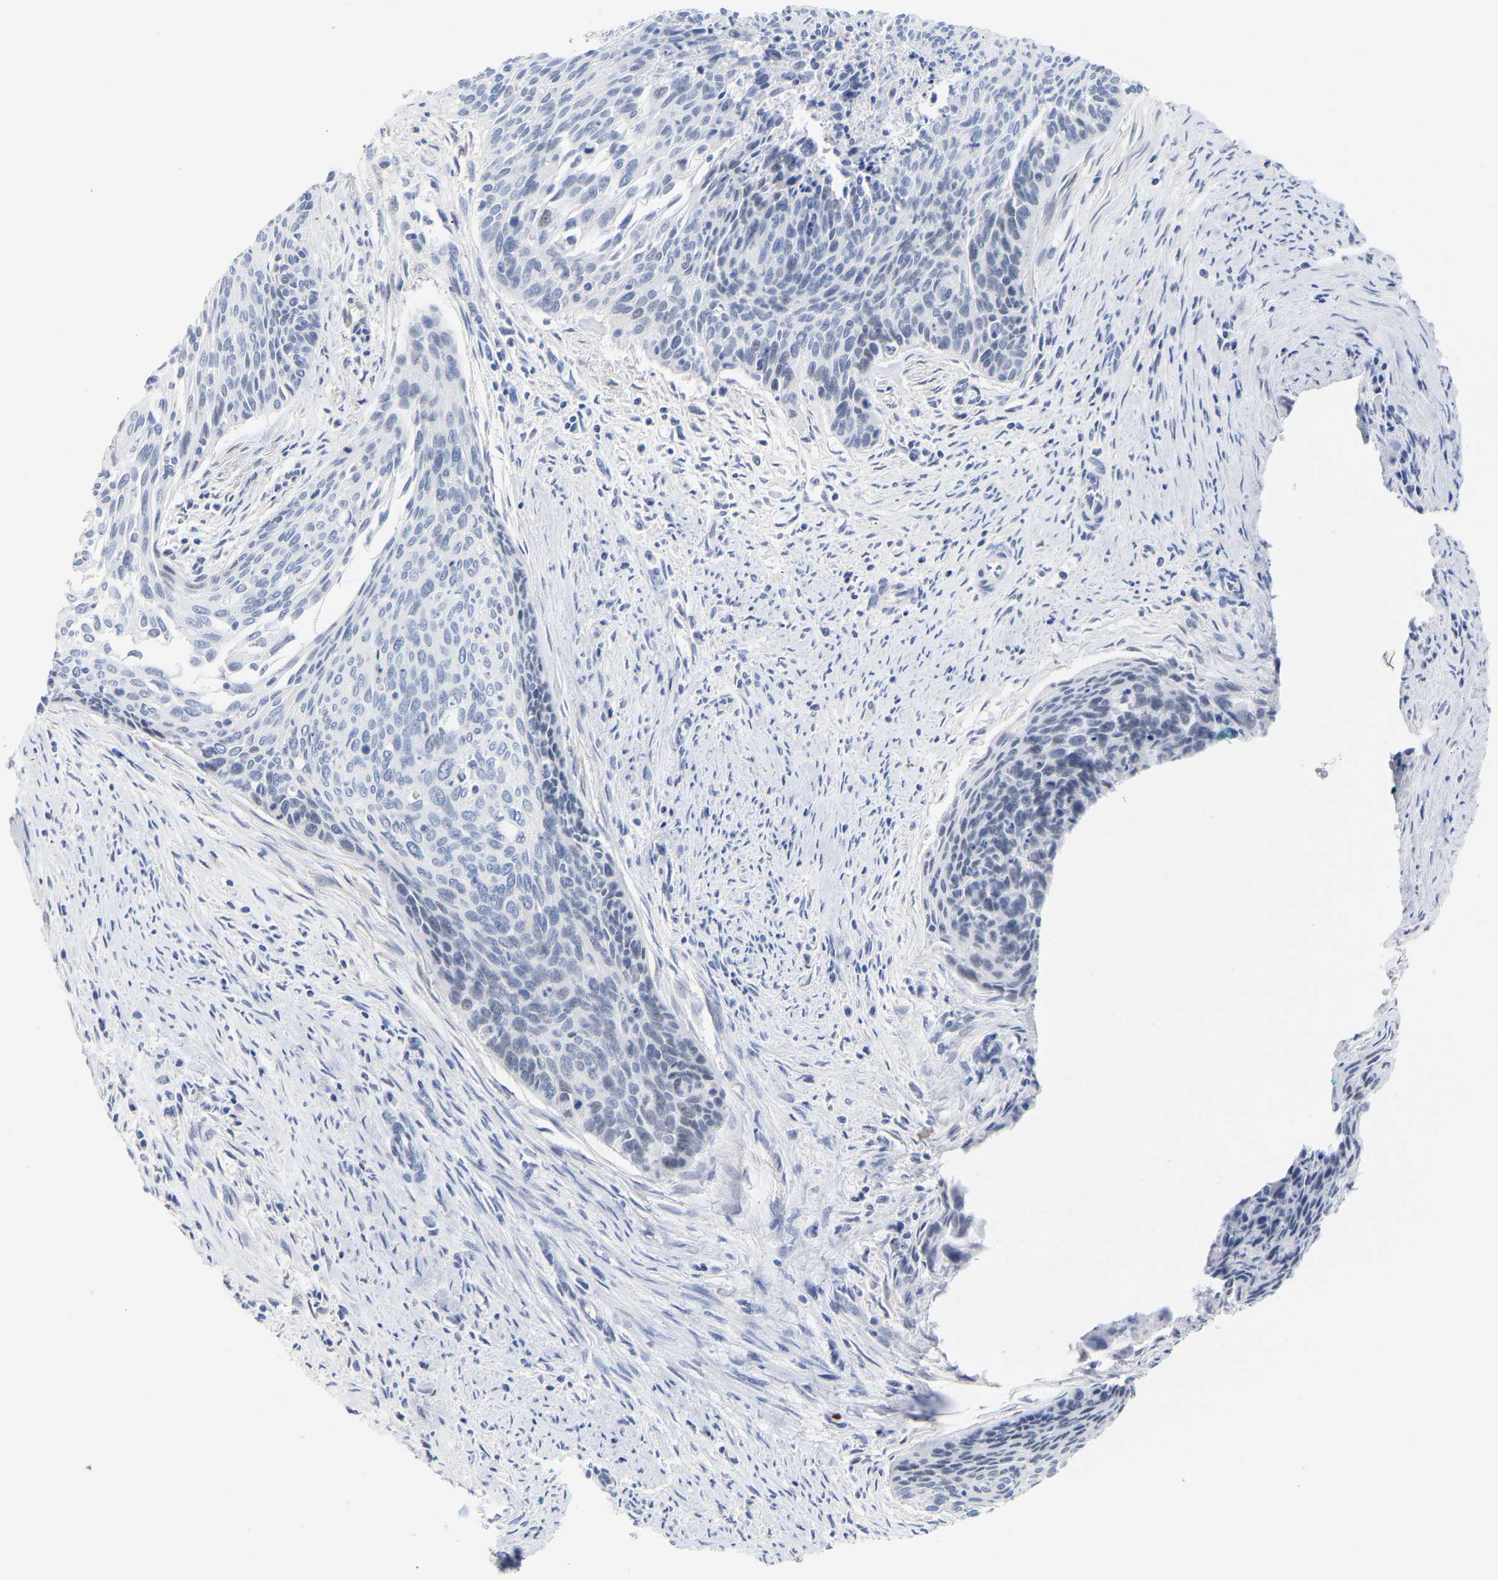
{"staining": {"intensity": "negative", "quantity": "none", "location": "none"}, "tissue": "cervical cancer", "cell_type": "Tumor cells", "image_type": "cancer", "snomed": [{"axis": "morphology", "description": "Squamous cell carcinoma, NOS"}, {"axis": "topography", "description": "Cervix"}], "caption": "Cervical squamous cell carcinoma stained for a protein using immunohistochemistry demonstrates no staining tumor cells.", "gene": "AMPH", "patient": {"sex": "female", "age": 55}}